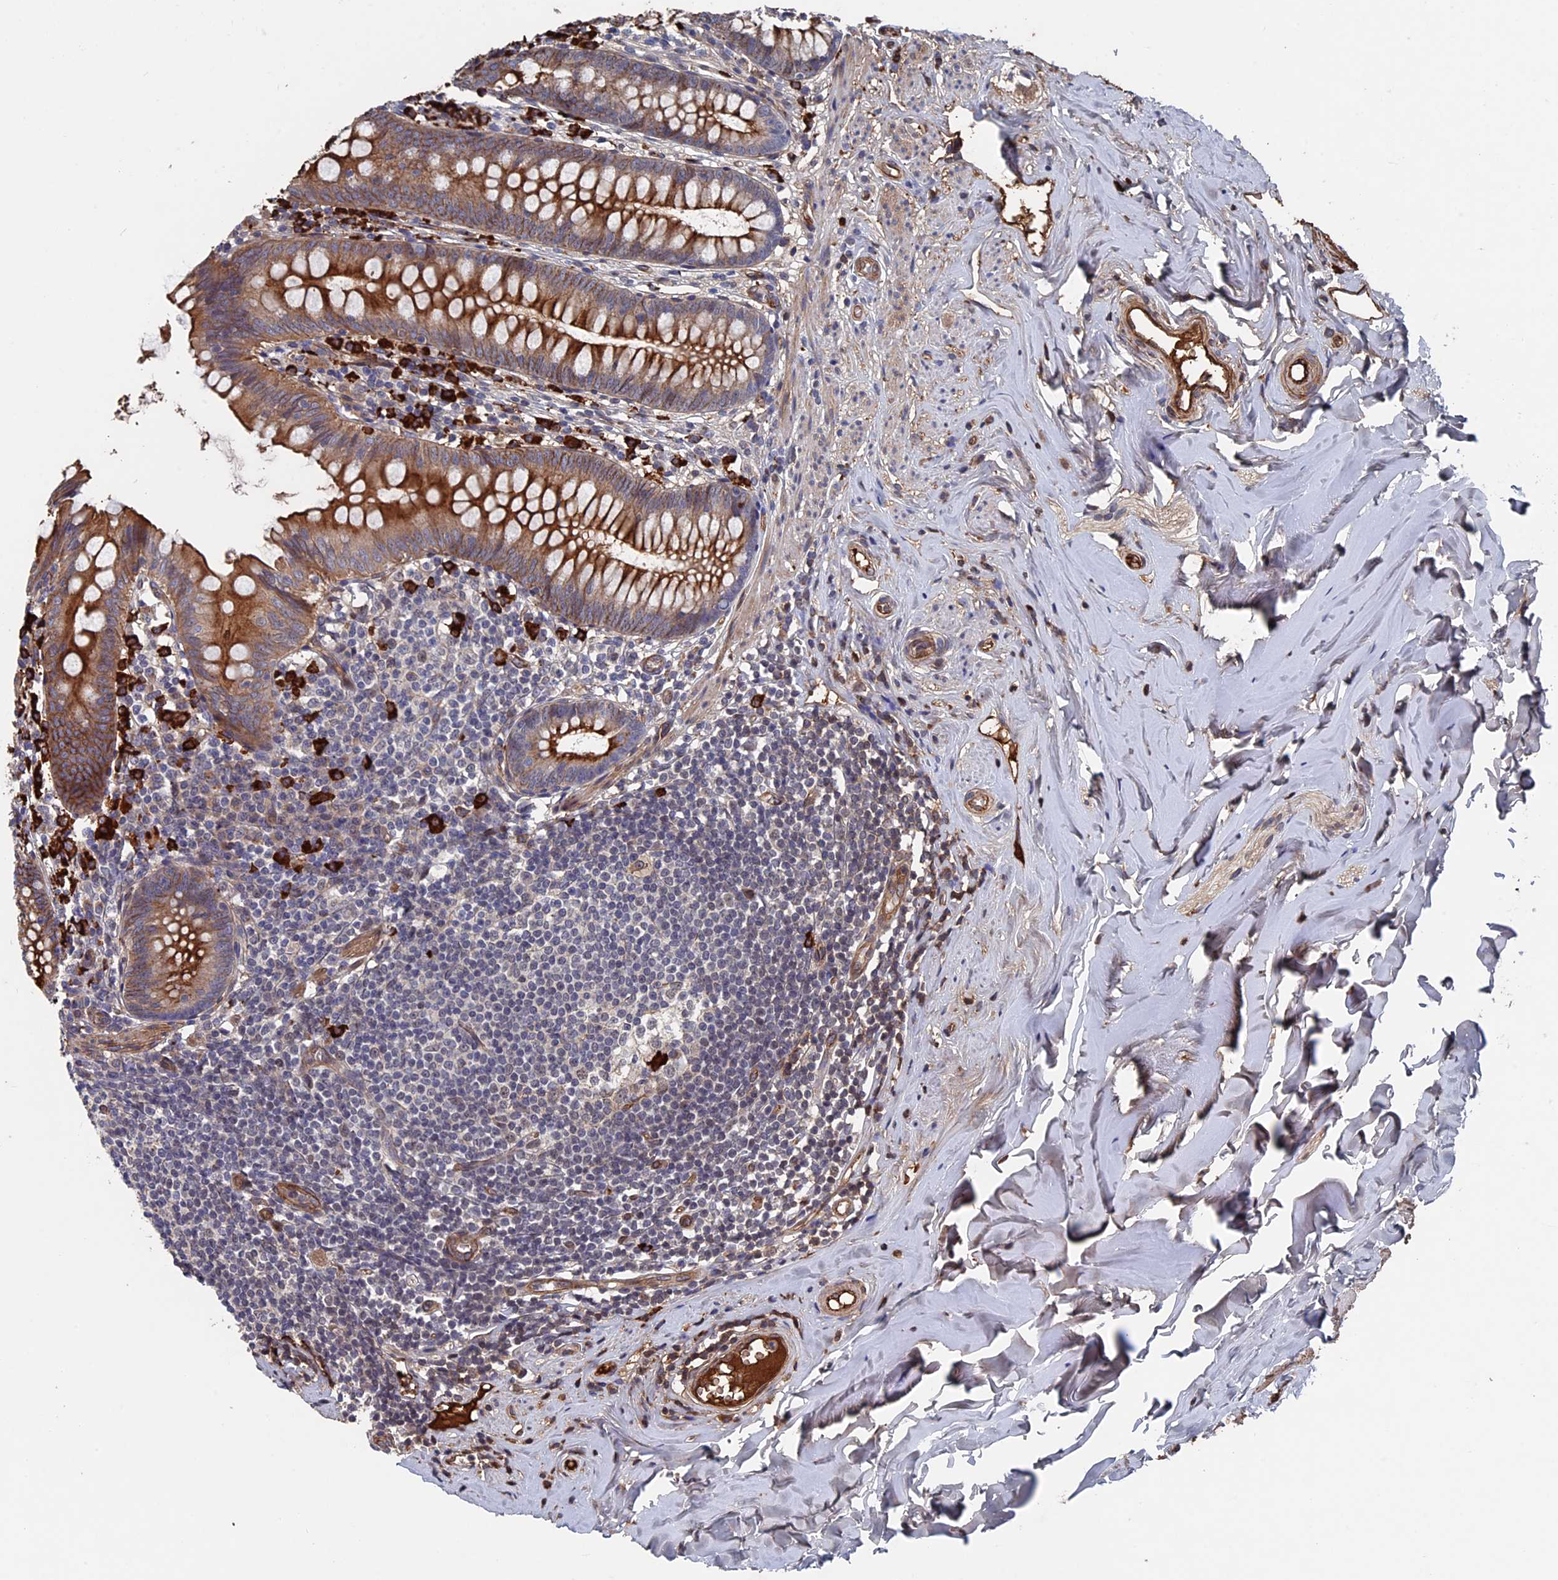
{"staining": {"intensity": "moderate", "quantity": ">75%", "location": "cytoplasmic/membranous"}, "tissue": "appendix", "cell_type": "Glandular cells", "image_type": "normal", "snomed": [{"axis": "morphology", "description": "Normal tissue, NOS"}, {"axis": "topography", "description": "Appendix"}], "caption": "Brown immunohistochemical staining in normal human appendix reveals moderate cytoplasmic/membranous staining in approximately >75% of glandular cells. (DAB (3,3'-diaminobenzidine) = brown stain, brightfield microscopy at high magnification).", "gene": "RPUSD1", "patient": {"sex": "female", "age": 51}}